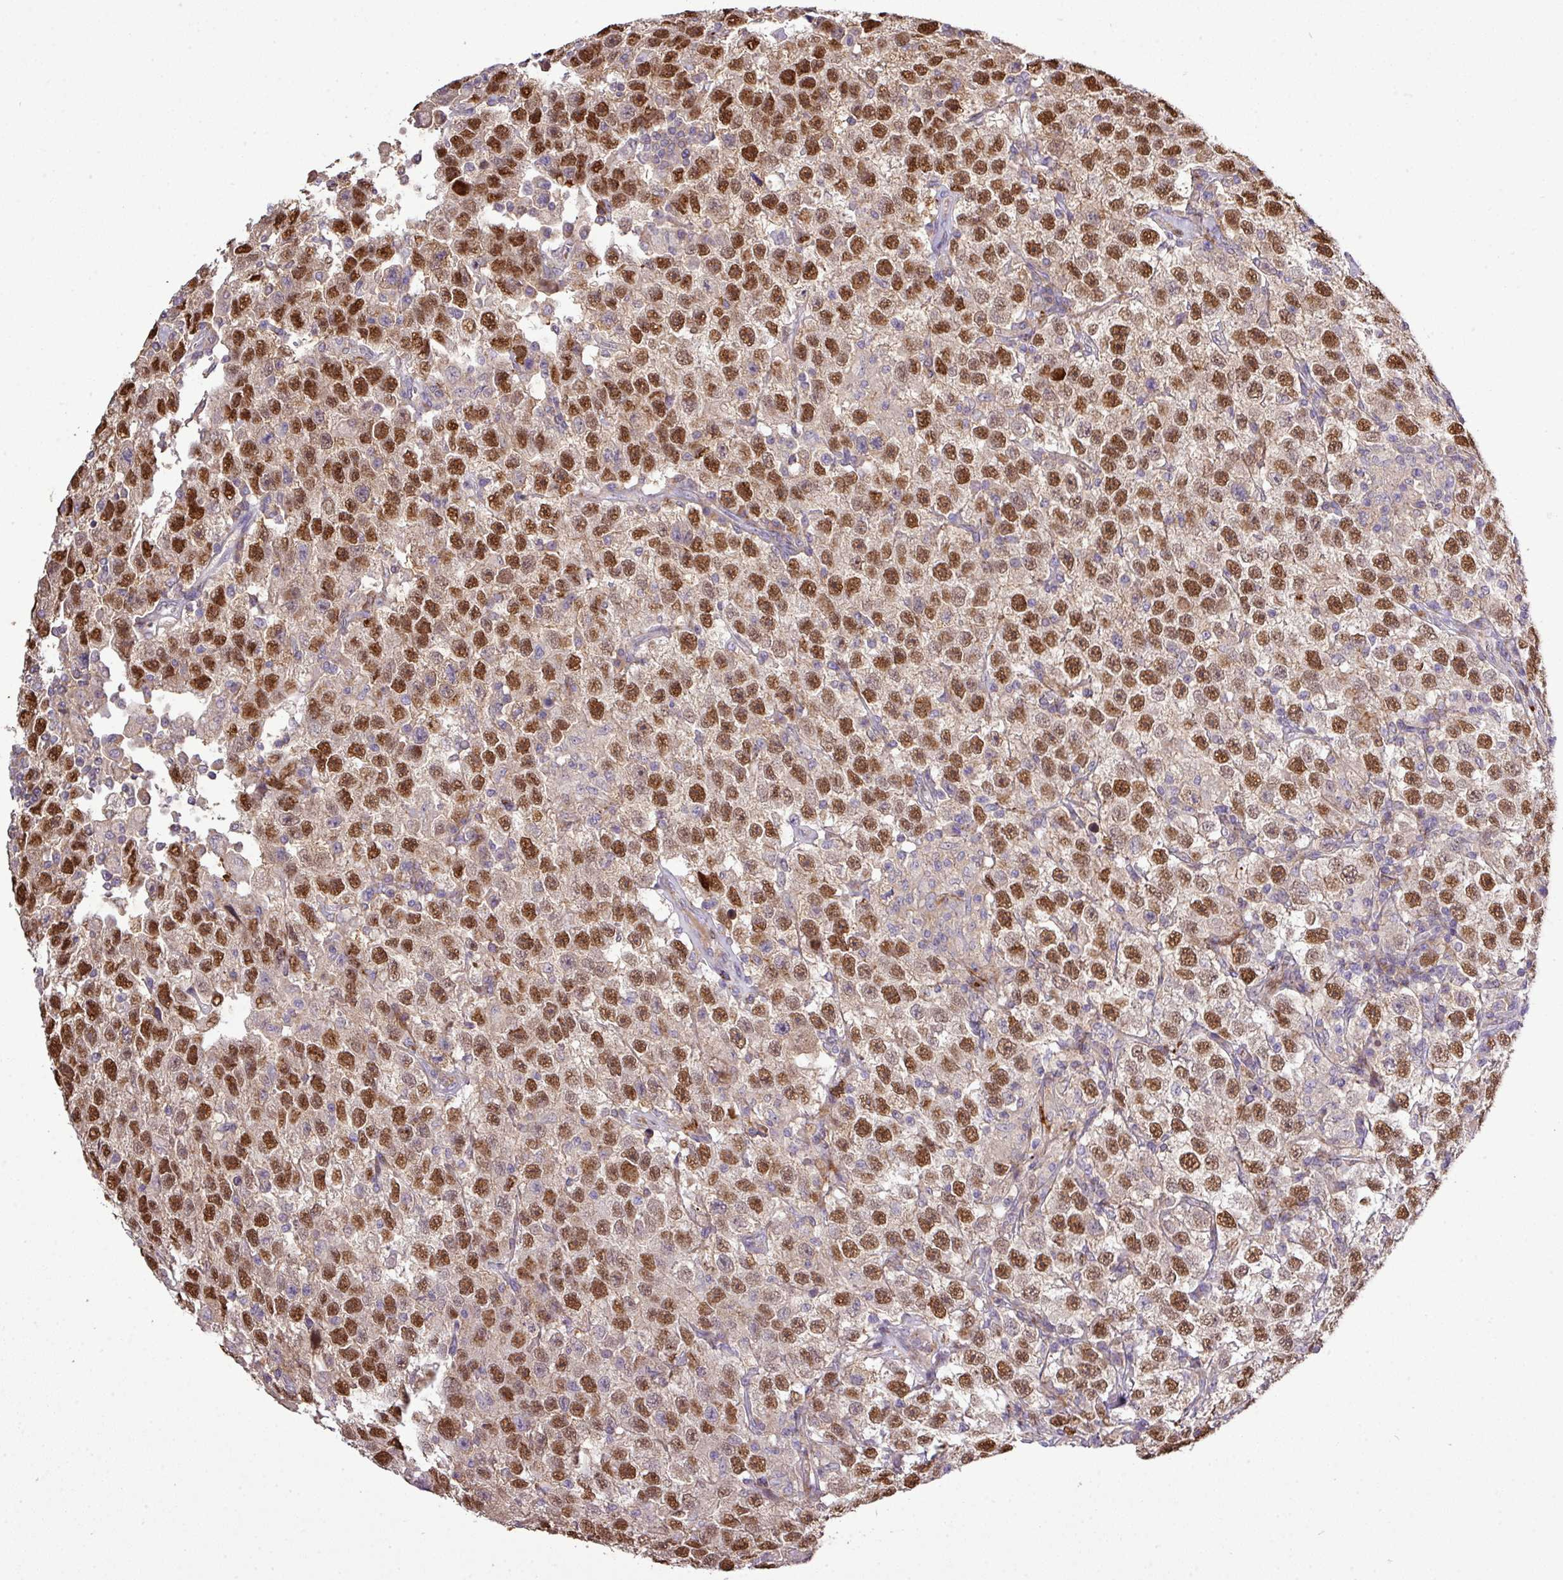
{"staining": {"intensity": "strong", "quantity": ">75%", "location": "nuclear"}, "tissue": "testis cancer", "cell_type": "Tumor cells", "image_type": "cancer", "snomed": [{"axis": "morphology", "description": "Seminoma, NOS"}, {"axis": "topography", "description": "Testis"}], "caption": "Immunohistochemical staining of testis cancer reveals strong nuclear protein positivity in about >75% of tumor cells. The staining was performed using DAB (3,3'-diaminobenzidine), with brown indicating positive protein expression. Nuclei are stained blue with hematoxylin.", "gene": "TPRA1", "patient": {"sex": "male", "age": 41}}